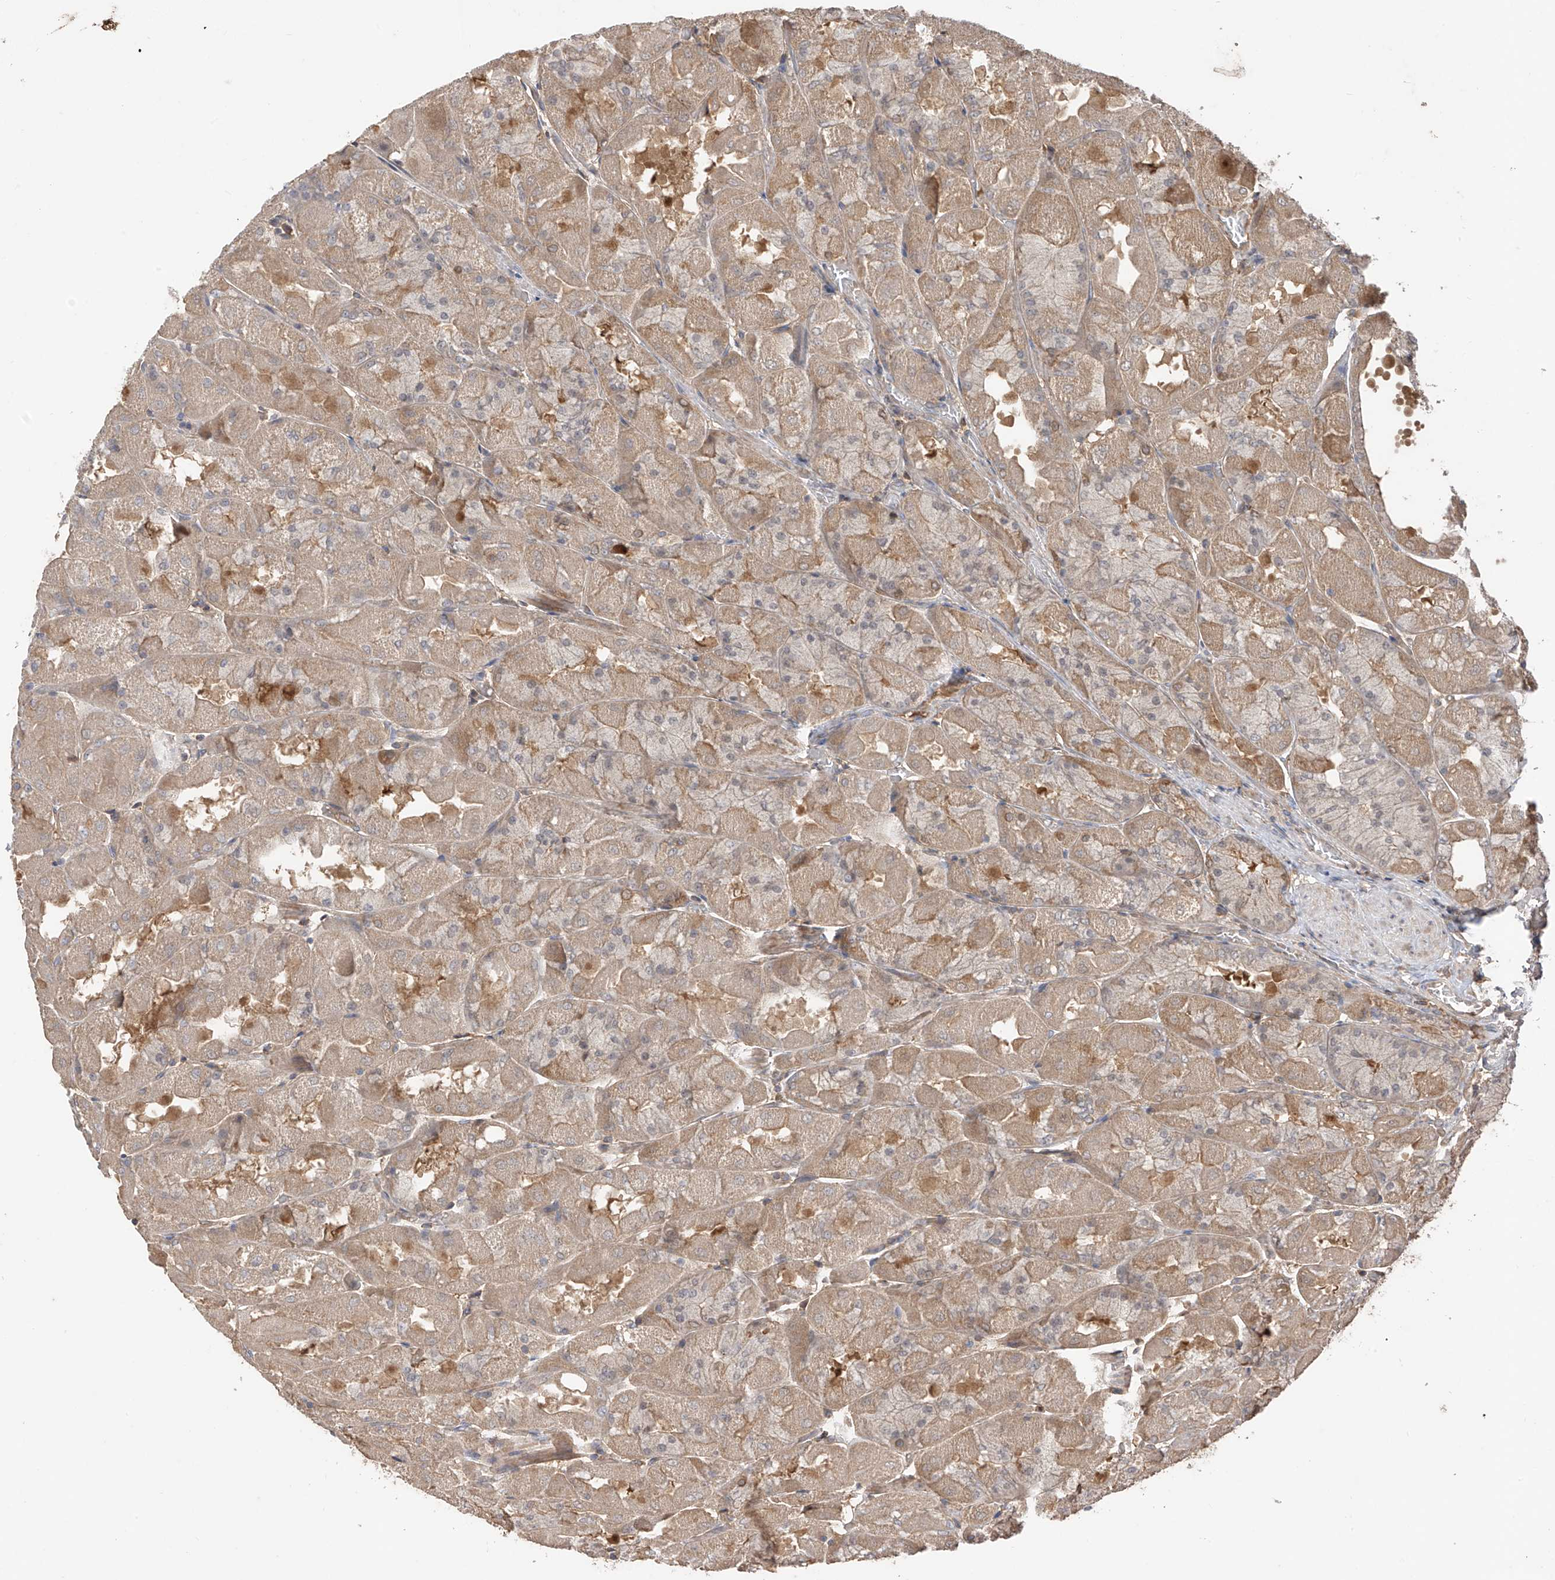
{"staining": {"intensity": "moderate", "quantity": ">75%", "location": "cytoplasmic/membranous"}, "tissue": "stomach", "cell_type": "Glandular cells", "image_type": "normal", "snomed": [{"axis": "morphology", "description": "Normal tissue, NOS"}, {"axis": "topography", "description": "Stomach"}], "caption": "Moderate cytoplasmic/membranous protein staining is identified in approximately >75% of glandular cells in stomach. The protein is stained brown, and the nuclei are stained in blue (DAB (3,3'-diaminobenzidine) IHC with brightfield microscopy, high magnification).", "gene": "CACNA2D4", "patient": {"sex": "female", "age": 61}}